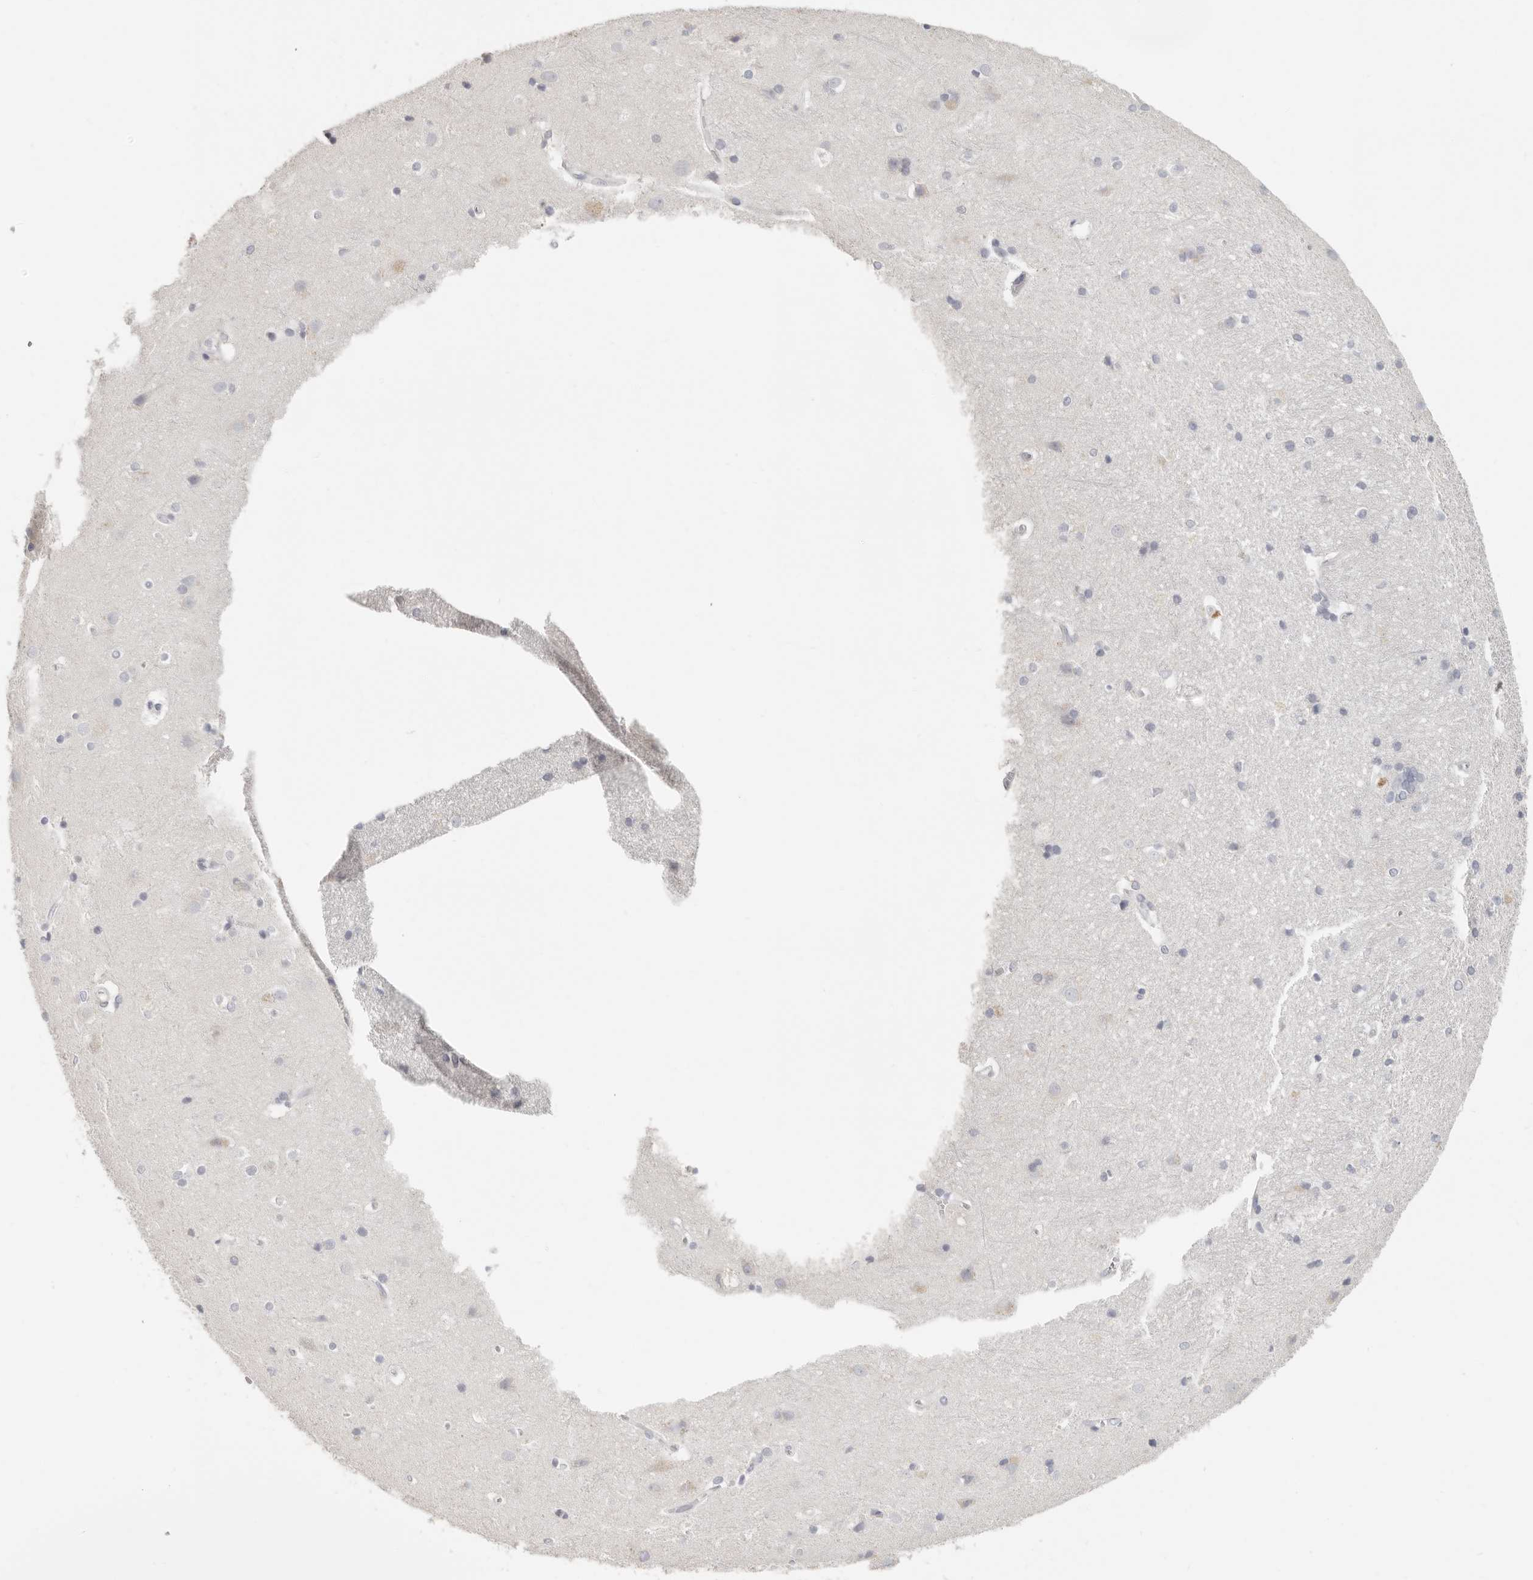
{"staining": {"intensity": "negative", "quantity": "none", "location": "none"}, "tissue": "cerebral cortex", "cell_type": "Endothelial cells", "image_type": "normal", "snomed": [{"axis": "morphology", "description": "Normal tissue, NOS"}, {"axis": "topography", "description": "Cerebral cortex"}], "caption": "Immunohistochemistry (IHC) of benign cerebral cortex displays no positivity in endothelial cells. (Stains: DAB IHC with hematoxylin counter stain, Microscopy: brightfield microscopy at high magnification).", "gene": "ANXA9", "patient": {"sex": "male", "age": 54}}